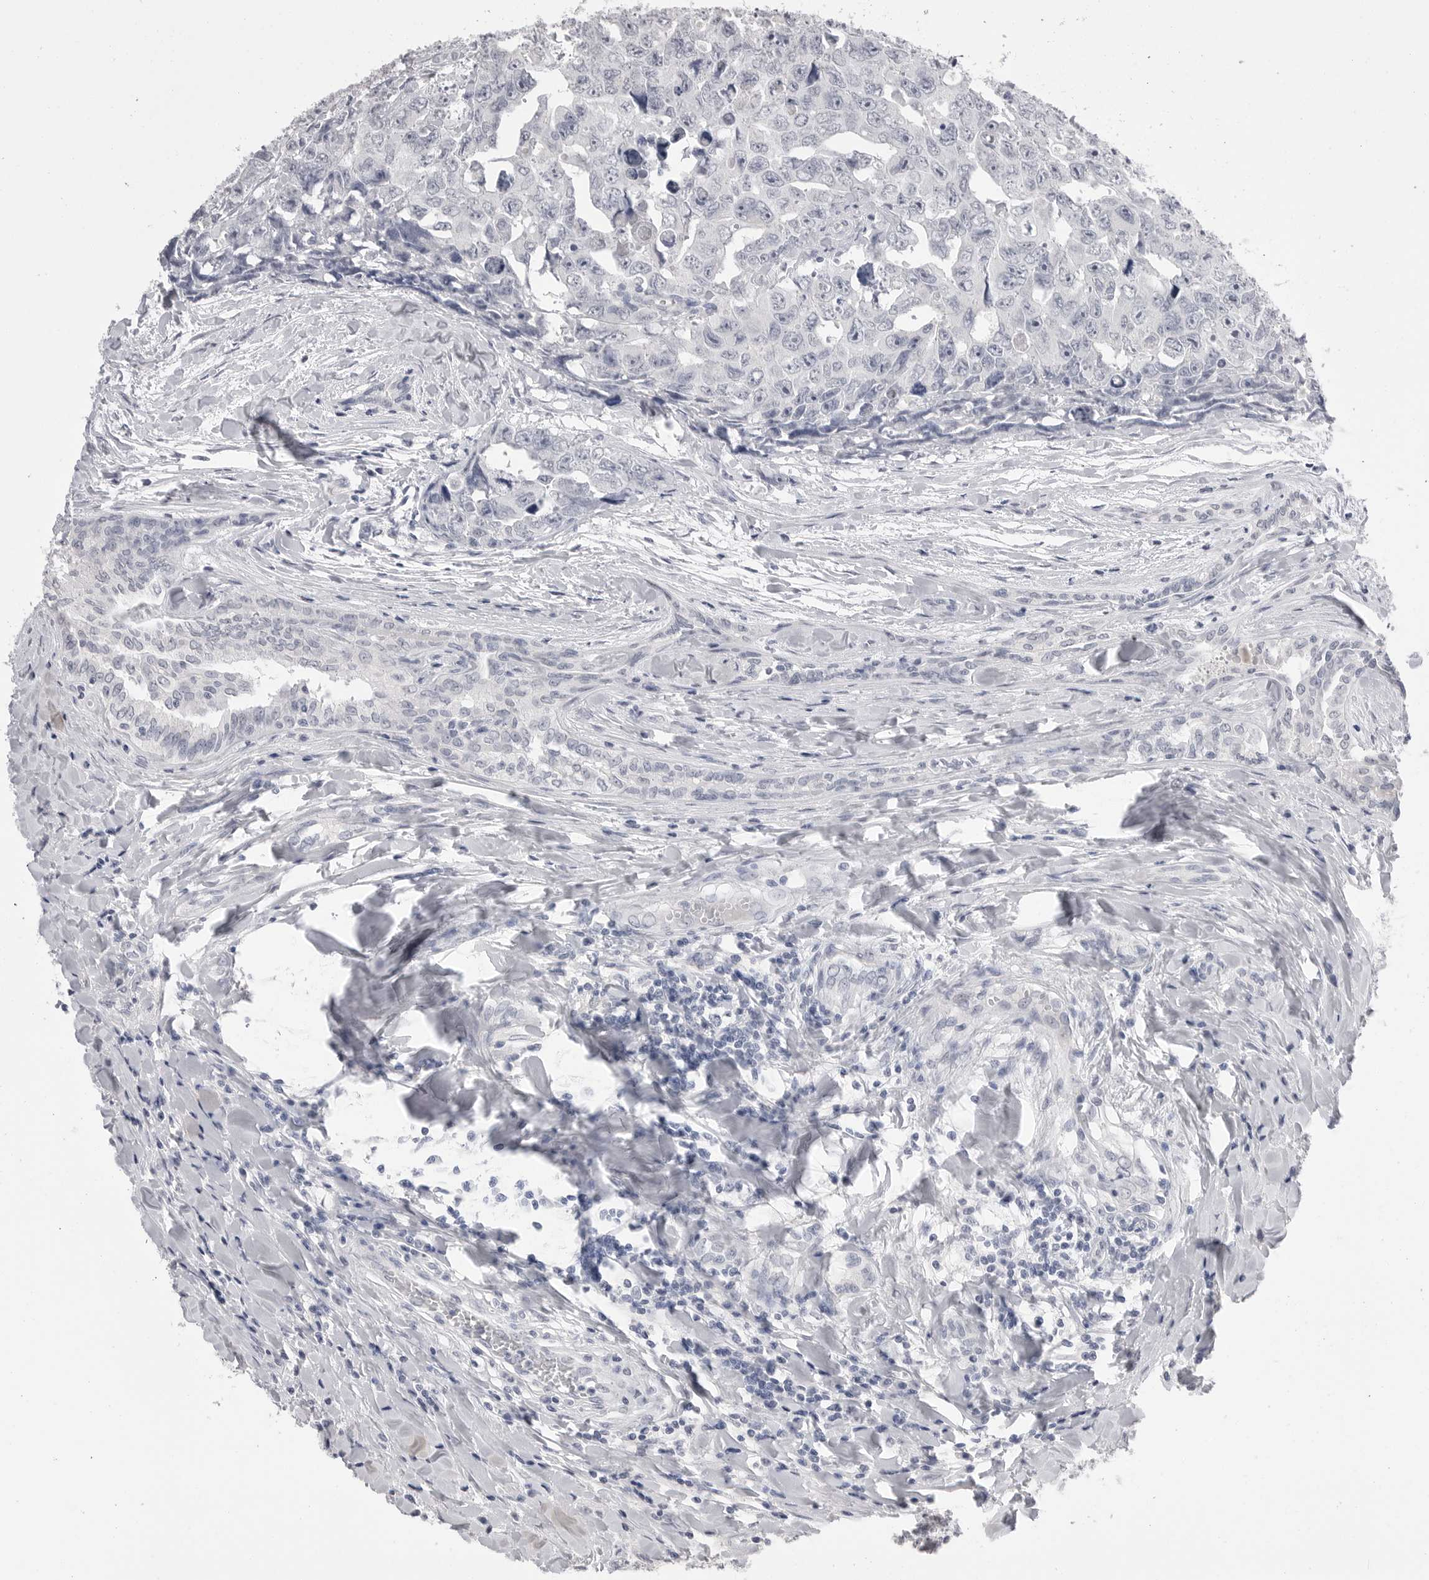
{"staining": {"intensity": "negative", "quantity": "none", "location": "none"}, "tissue": "testis cancer", "cell_type": "Tumor cells", "image_type": "cancer", "snomed": [{"axis": "morphology", "description": "Carcinoma, Embryonal, NOS"}, {"axis": "topography", "description": "Testis"}], "caption": "The immunohistochemistry (IHC) image has no significant expression in tumor cells of testis cancer (embryonal carcinoma) tissue. (Brightfield microscopy of DAB immunohistochemistry at high magnification).", "gene": "CPB1", "patient": {"sex": "male", "age": 28}}